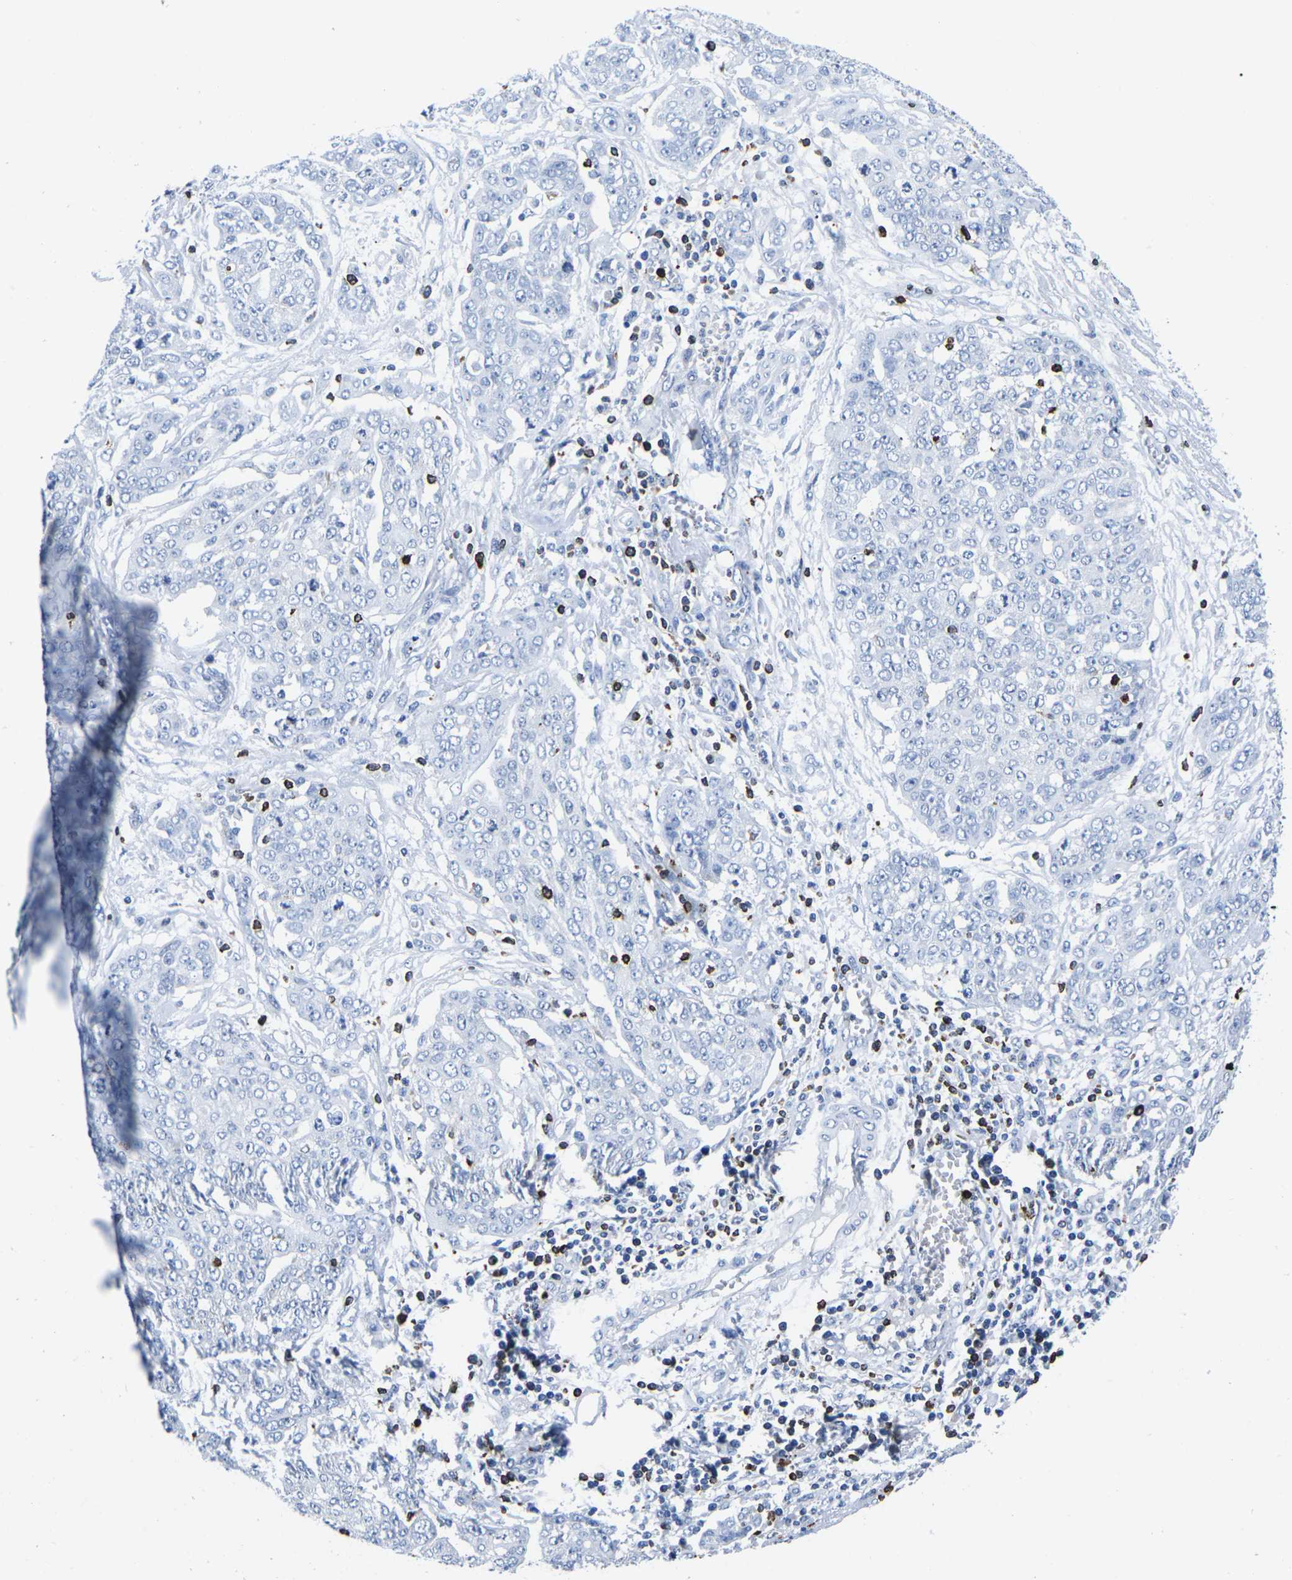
{"staining": {"intensity": "negative", "quantity": "none", "location": "none"}, "tissue": "ovarian cancer", "cell_type": "Tumor cells", "image_type": "cancer", "snomed": [{"axis": "morphology", "description": "Cystadenocarcinoma, serous, NOS"}, {"axis": "topography", "description": "Soft tissue"}, {"axis": "topography", "description": "Ovary"}], "caption": "Ovarian cancer (serous cystadenocarcinoma) was stained to show a protein in brown. There is no significant positivity in tumor cells. The staining is performed using DAB brown chromogen with nuclei counter-stained in using hematoxylin.", "gene": "CTSW", "patient": {"sex": "female", "age": 57}}